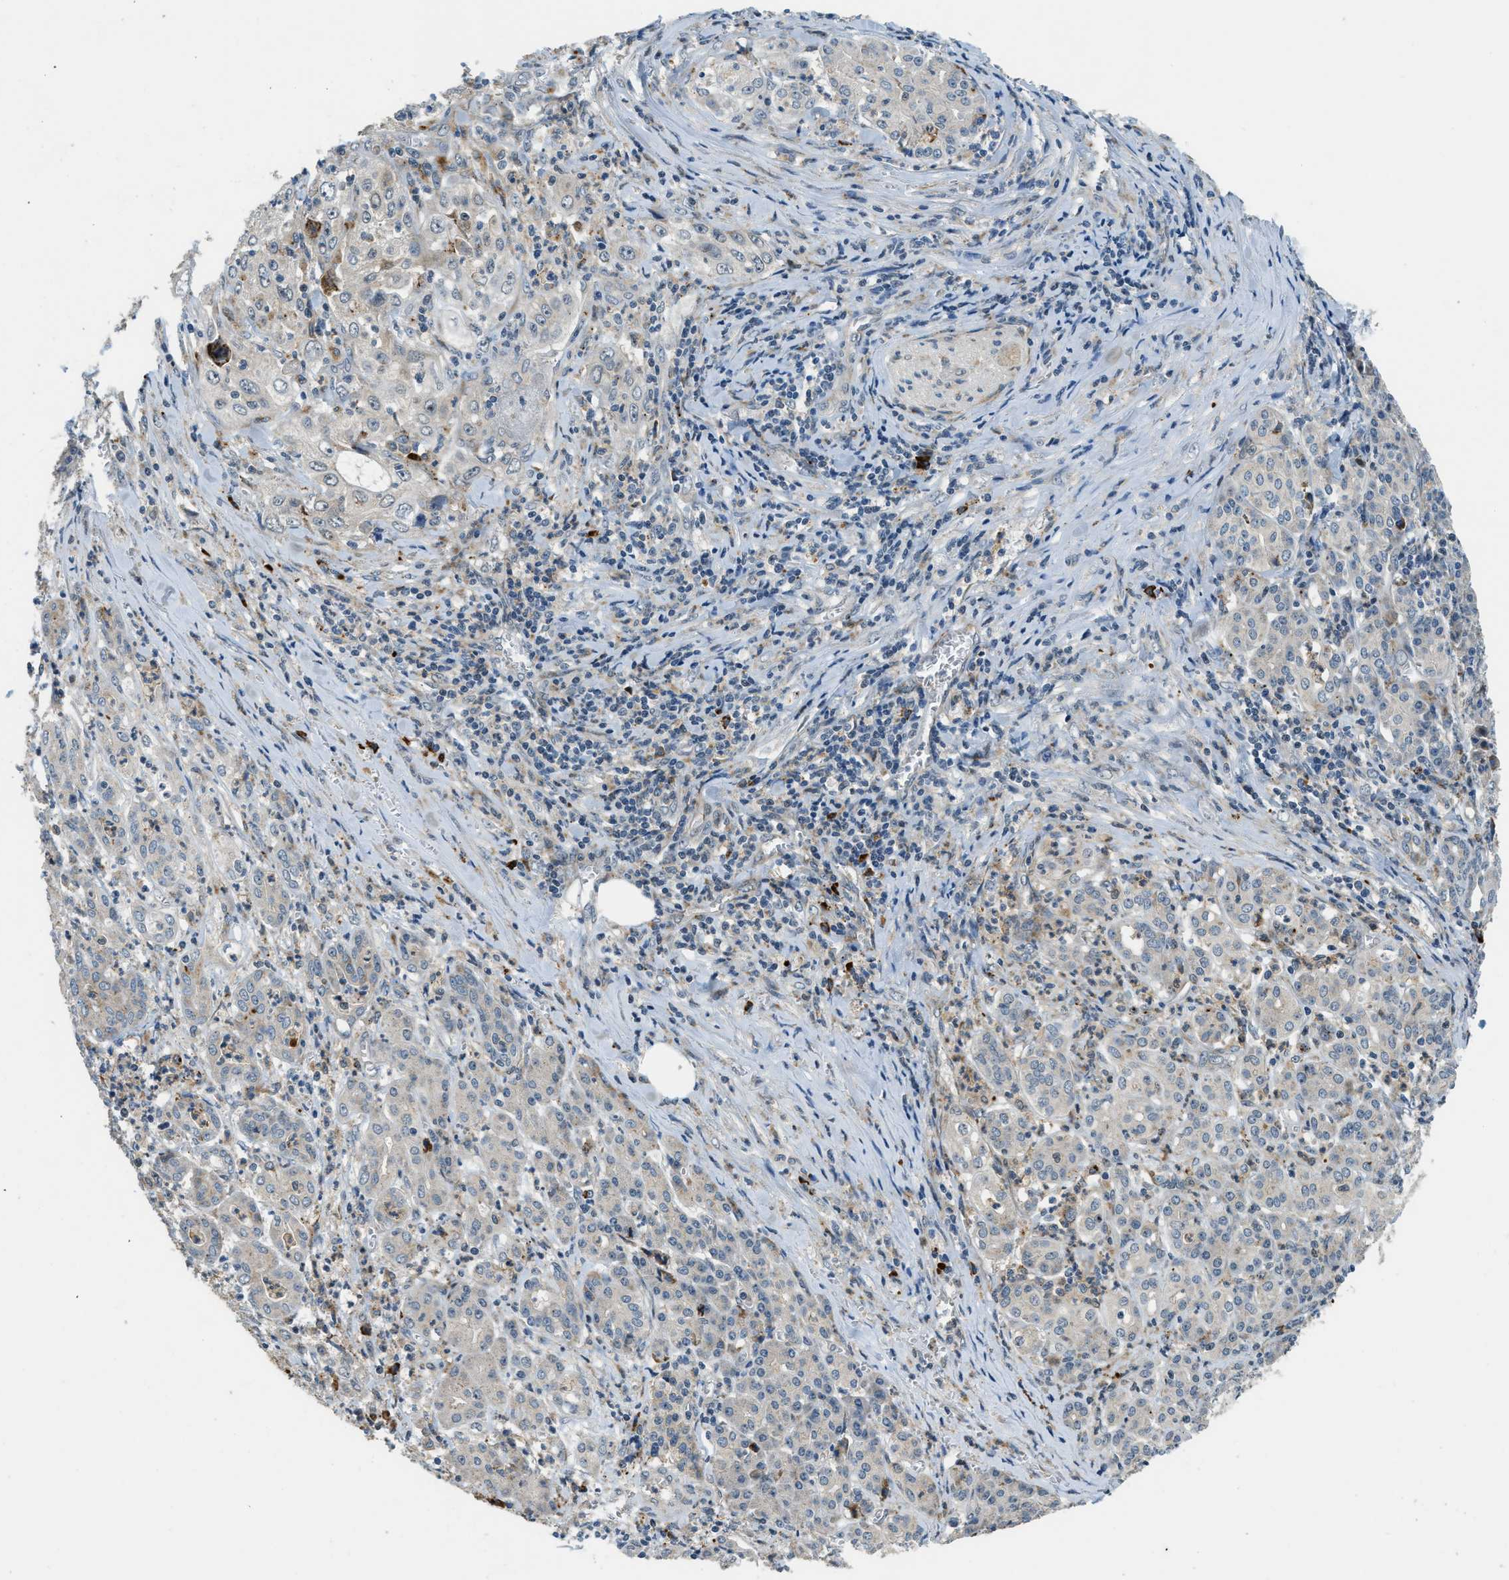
{"staining": {"intensity": "negative", "quantity": "none", "location": "none"}, "tissue": "pancreatic cancer", "cell_type": "Tumor cells", "image_type": "cancer", "snomed": [{"axis": "morphology", "description": "Adenocarcinoma, NOS"}, {"axis": "topography", "description": "Pancreas"}], "caption": "This is an IHC histopathology image of pancreatic cancer (adenocarcinoma). There is no expression in tumor cells.", "gene": "HERC2", "patient": {"sex": "male", "age": 70}}